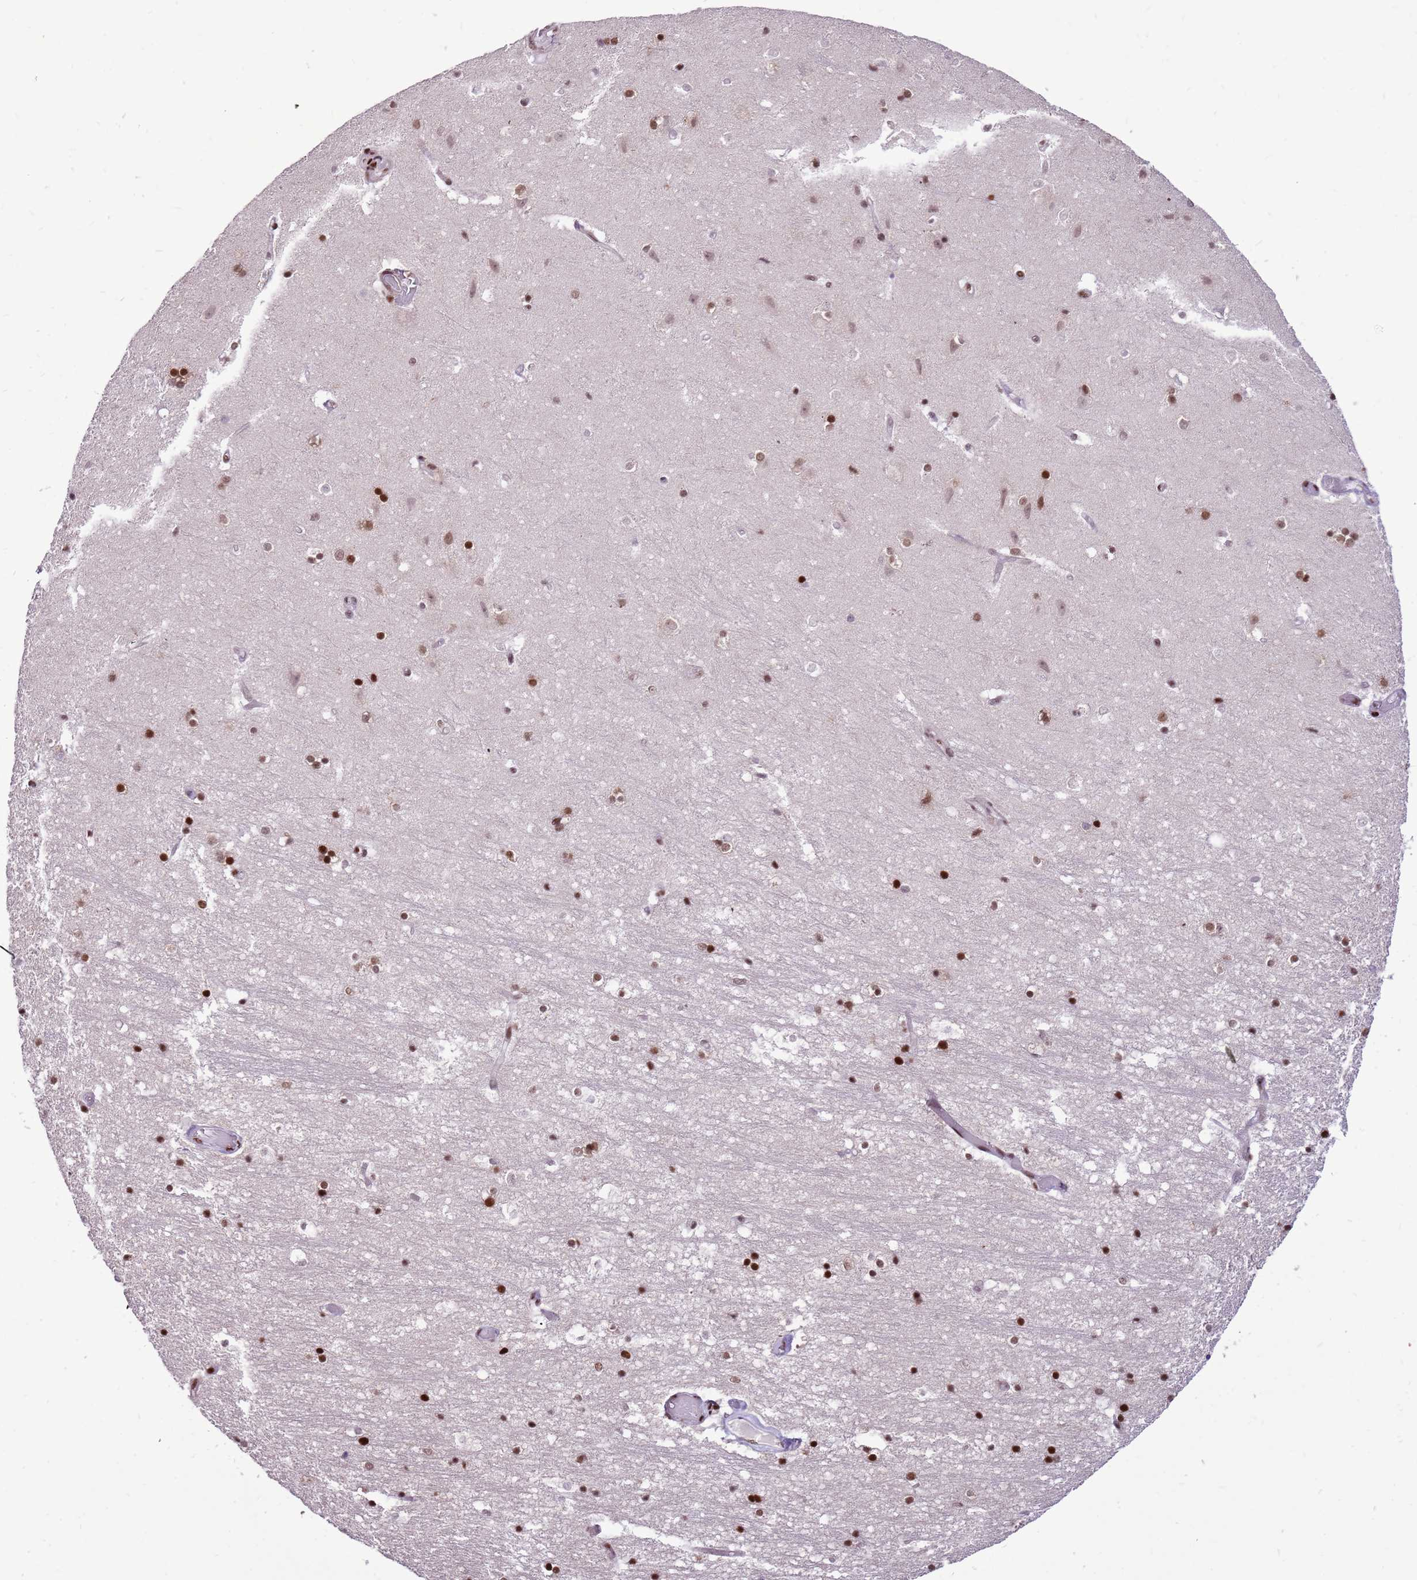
{"staining": {"intensity": "moderate", "quantity": "<25%", "location": "nuclear"}, "tissue": "hippocampus", "cell_type": "Glial cells", "image_type": "normal", "snomed": [{"axis": "morphology", "description": "Normal tissue, NOS"}, {"axis": "topography", "description": "Hippocampus"}], "caption": "Immunohistochemical staining of unremarkable human hippocampus exhibits low levels of moderate nuclear positivity in approximately <25% of glial cells.", "gene": "WASHC4", "patient": {"sex": "female", "age": 52}}